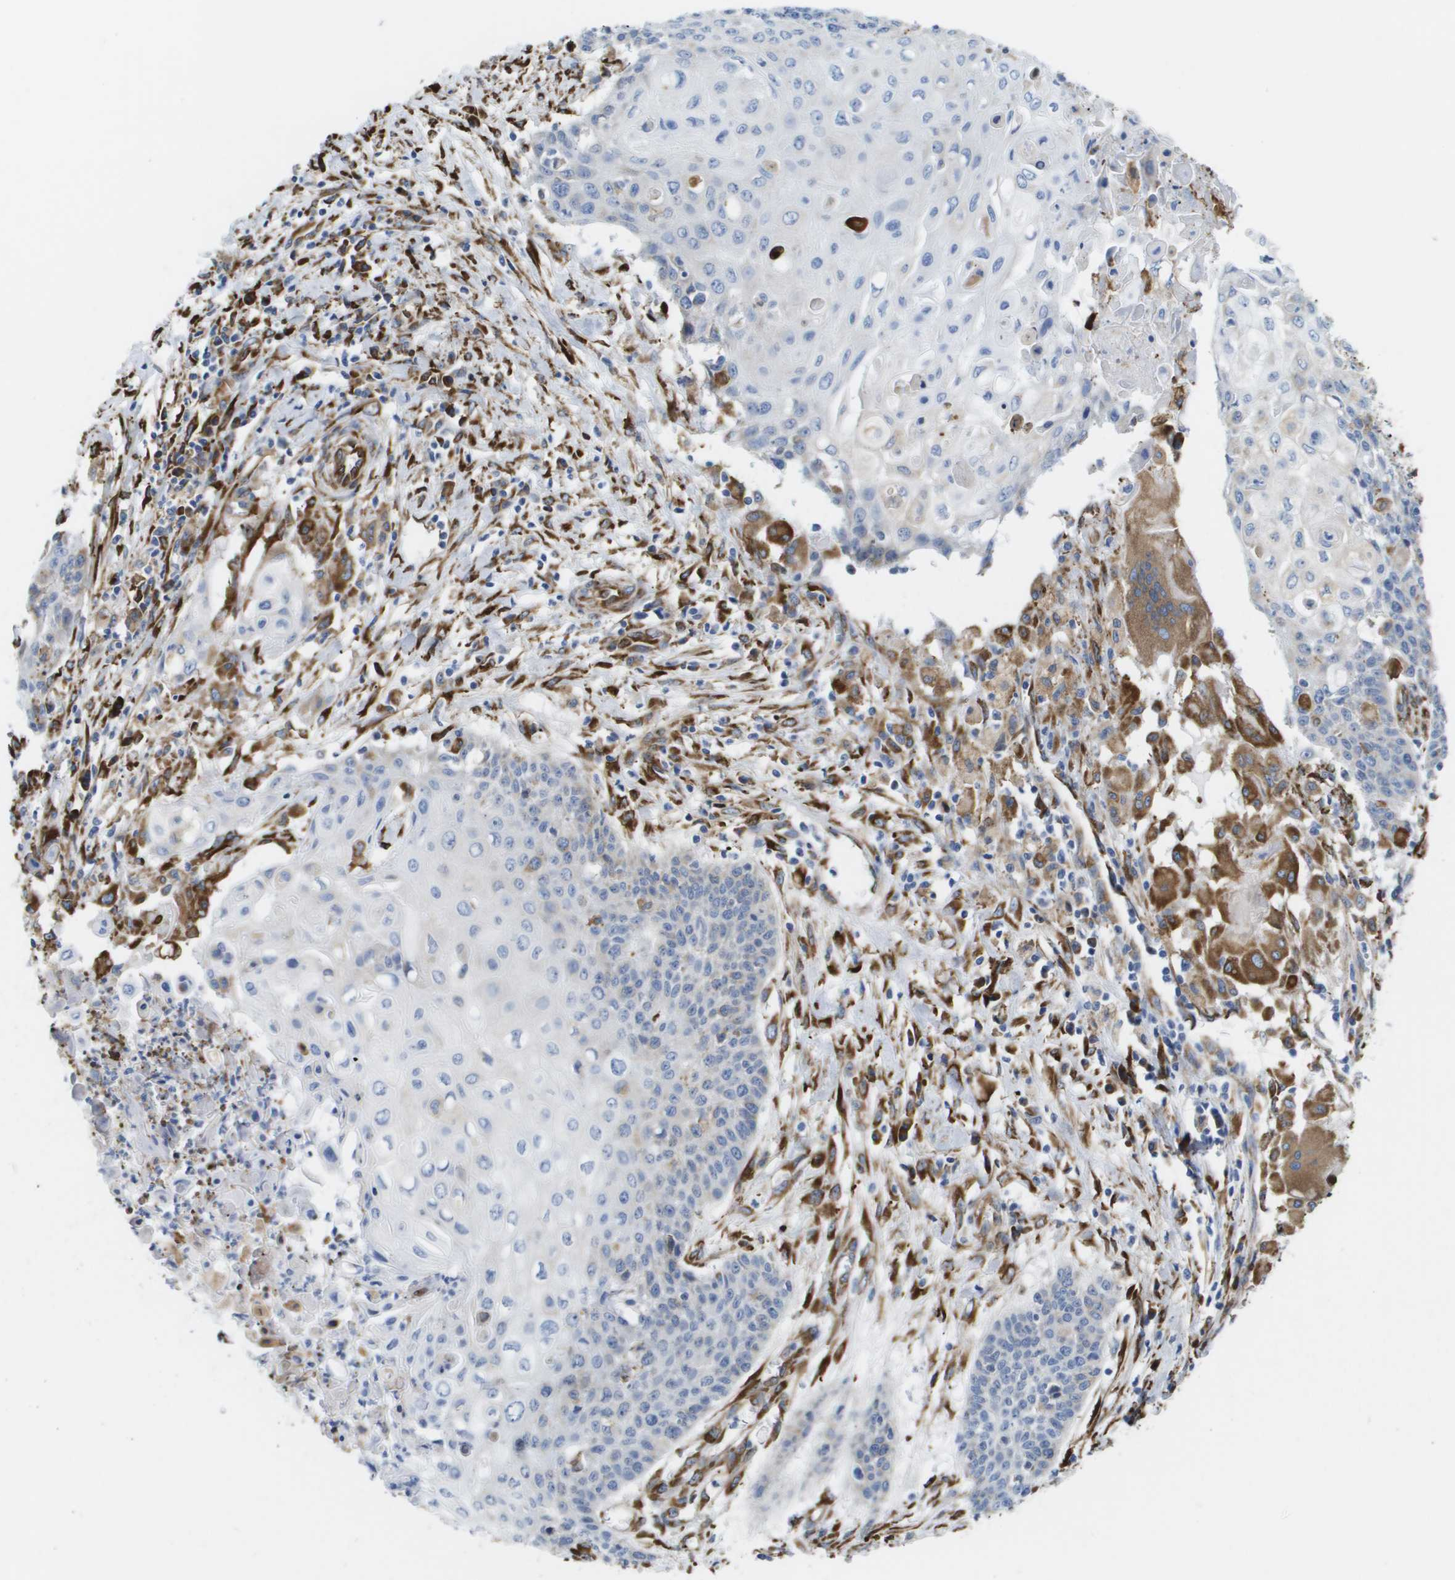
{"staining": {"intensity": "negative", "quantity": "none", "location": "none"}, "tissue": "cervical cancer", "cell_type": "Tumor cells", "image_type": "cancer", "snomed": [{"axis": "morphology", "description": "Squamous cell carcinoma, NOS"}, {"axis": "topography", "description": "Cervix"}], "caption": "Tumor cells are negative for protein expression in human cervical squamous cell carcinoma. The staining is performed using DAB brown chromogen with nuclei counter-stained in using hematoxylin.", "gene": "ST3GAL2", "patient": {"sex": "female", "age": 39}}